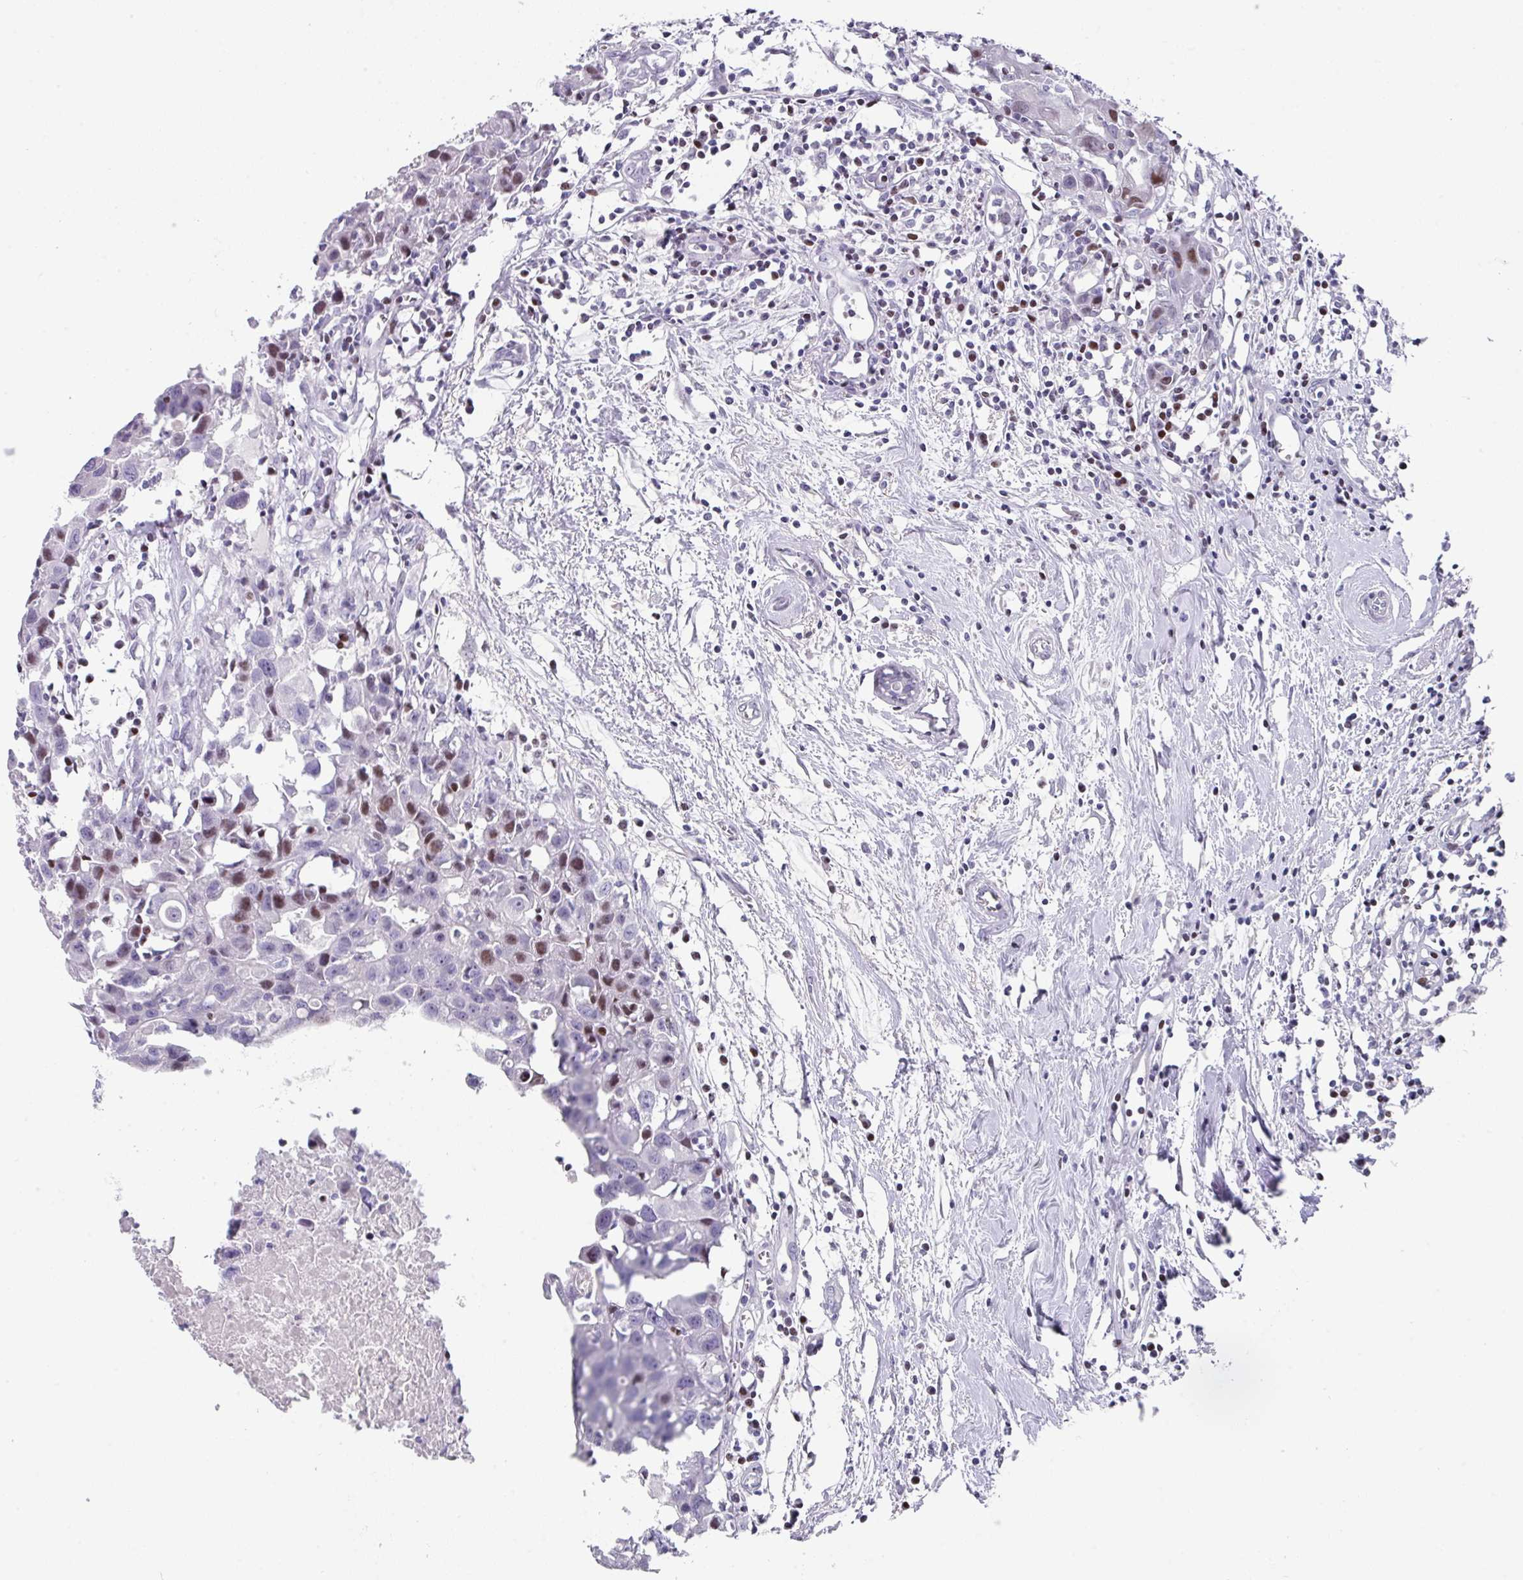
{"staining": {"intensity": "moderate", "quantity": "<25%", "location": "nuclear"}, "tissue": "breast cancer", "cell_type": "Tumor cells", "image_type": "cancer", "snomed": [{"axis": "morphology", "description": "Carcinoma, NOS"}, {"axis": "topography", "description": "Breast"}], "caption": "The micrograph shows a brown stain indicating the presence of a protein in the nuclear of tumor cells in breast cancer (carcinoma).", "gene": "TCF3", "patient": {"sex": "female", "age": 60}}